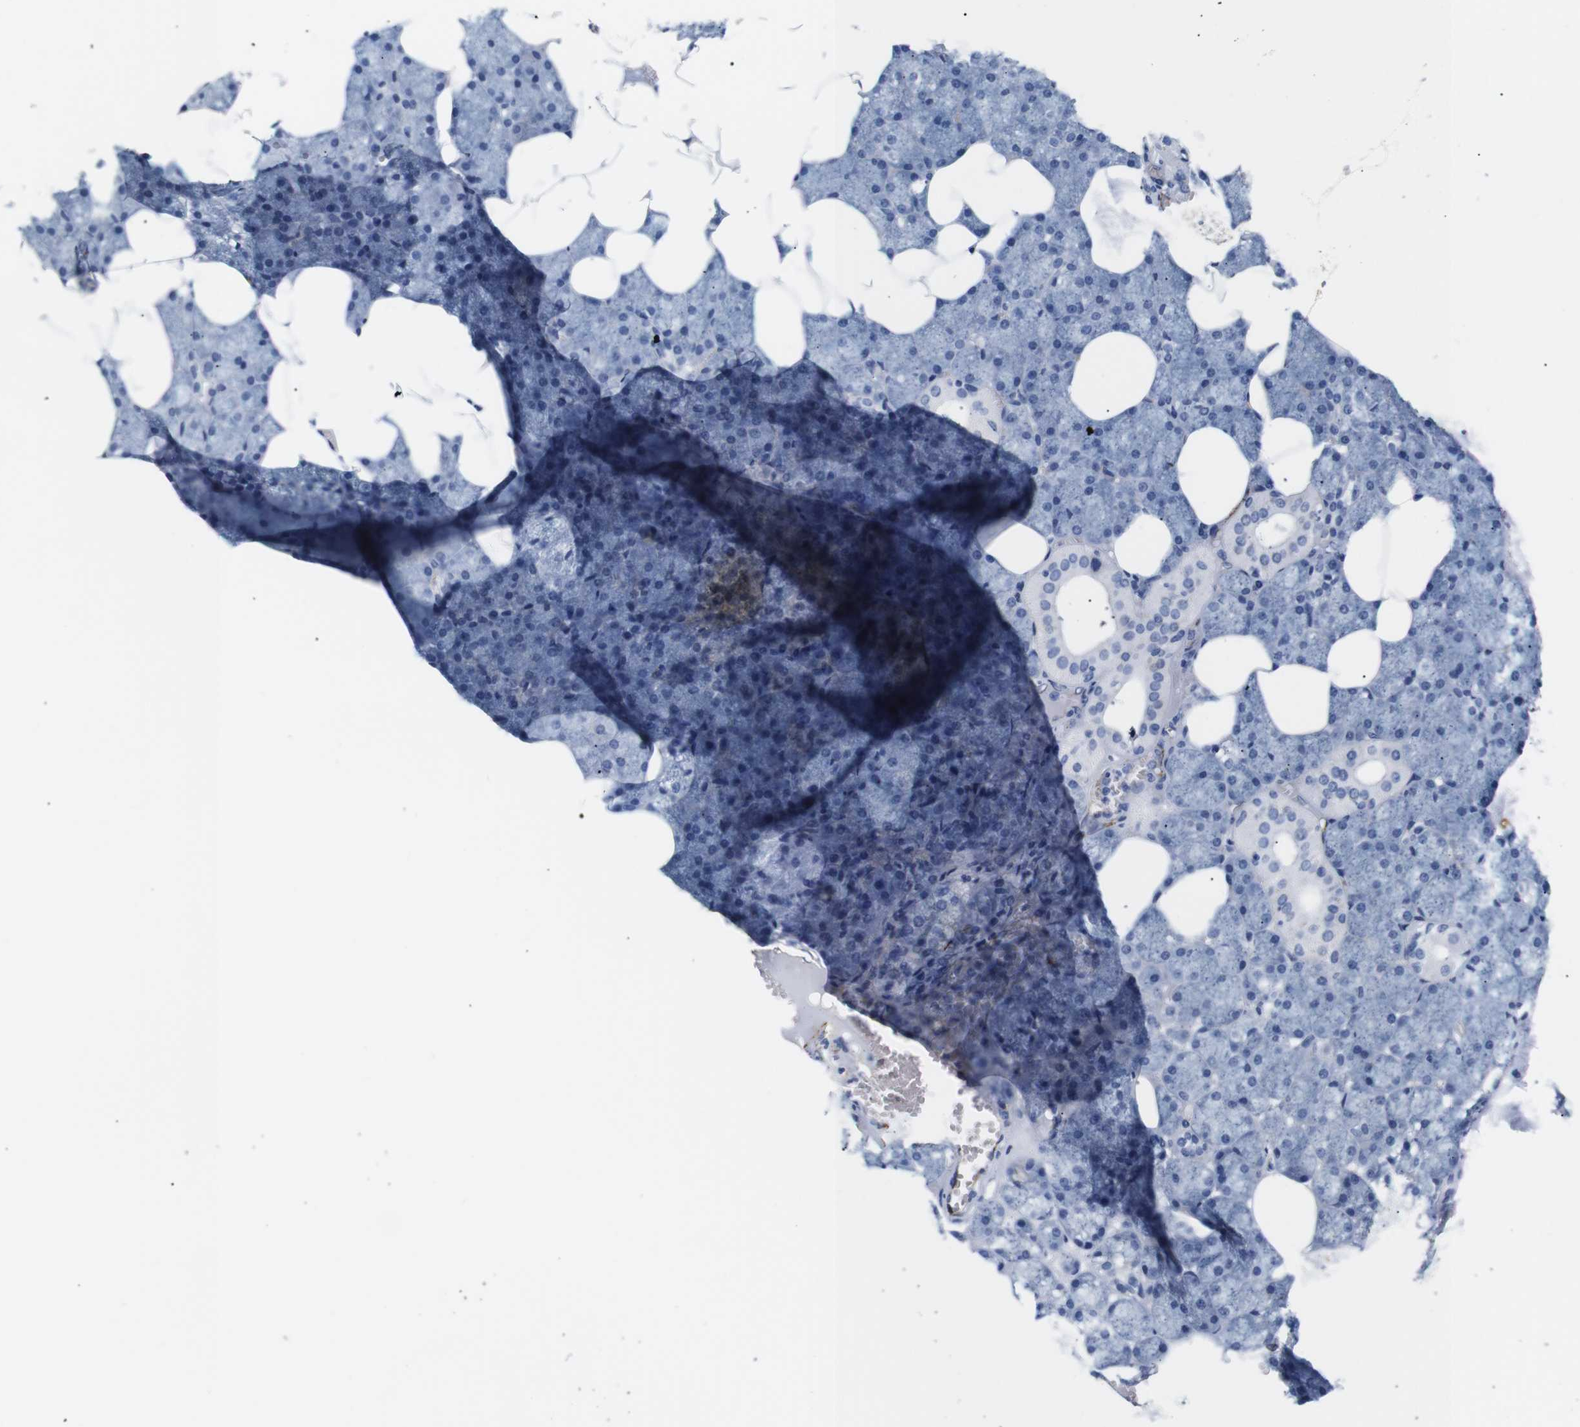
{"staining": {"intensity": "moderate", "quantity": "<25%", "location": "cytoplasmic/membranous"}, "tissue": "salivary gland", "cell_type": "Glandular cells", "image_type": "normal", "snomed": [{"axis": "morphology", "description": "Normal tissue, NOS"}, {"axis": "topography", "description": "Salivary gland"}], "caption": "Protein expression analysis of benign salivary gland demonstrates moderate cytoplasmic/membranous staining in approximately <25% of glandular cells. Nuclei are stained in blue.", "gene": "MUC4", "patient": {"sex": "male", "age": 62}}